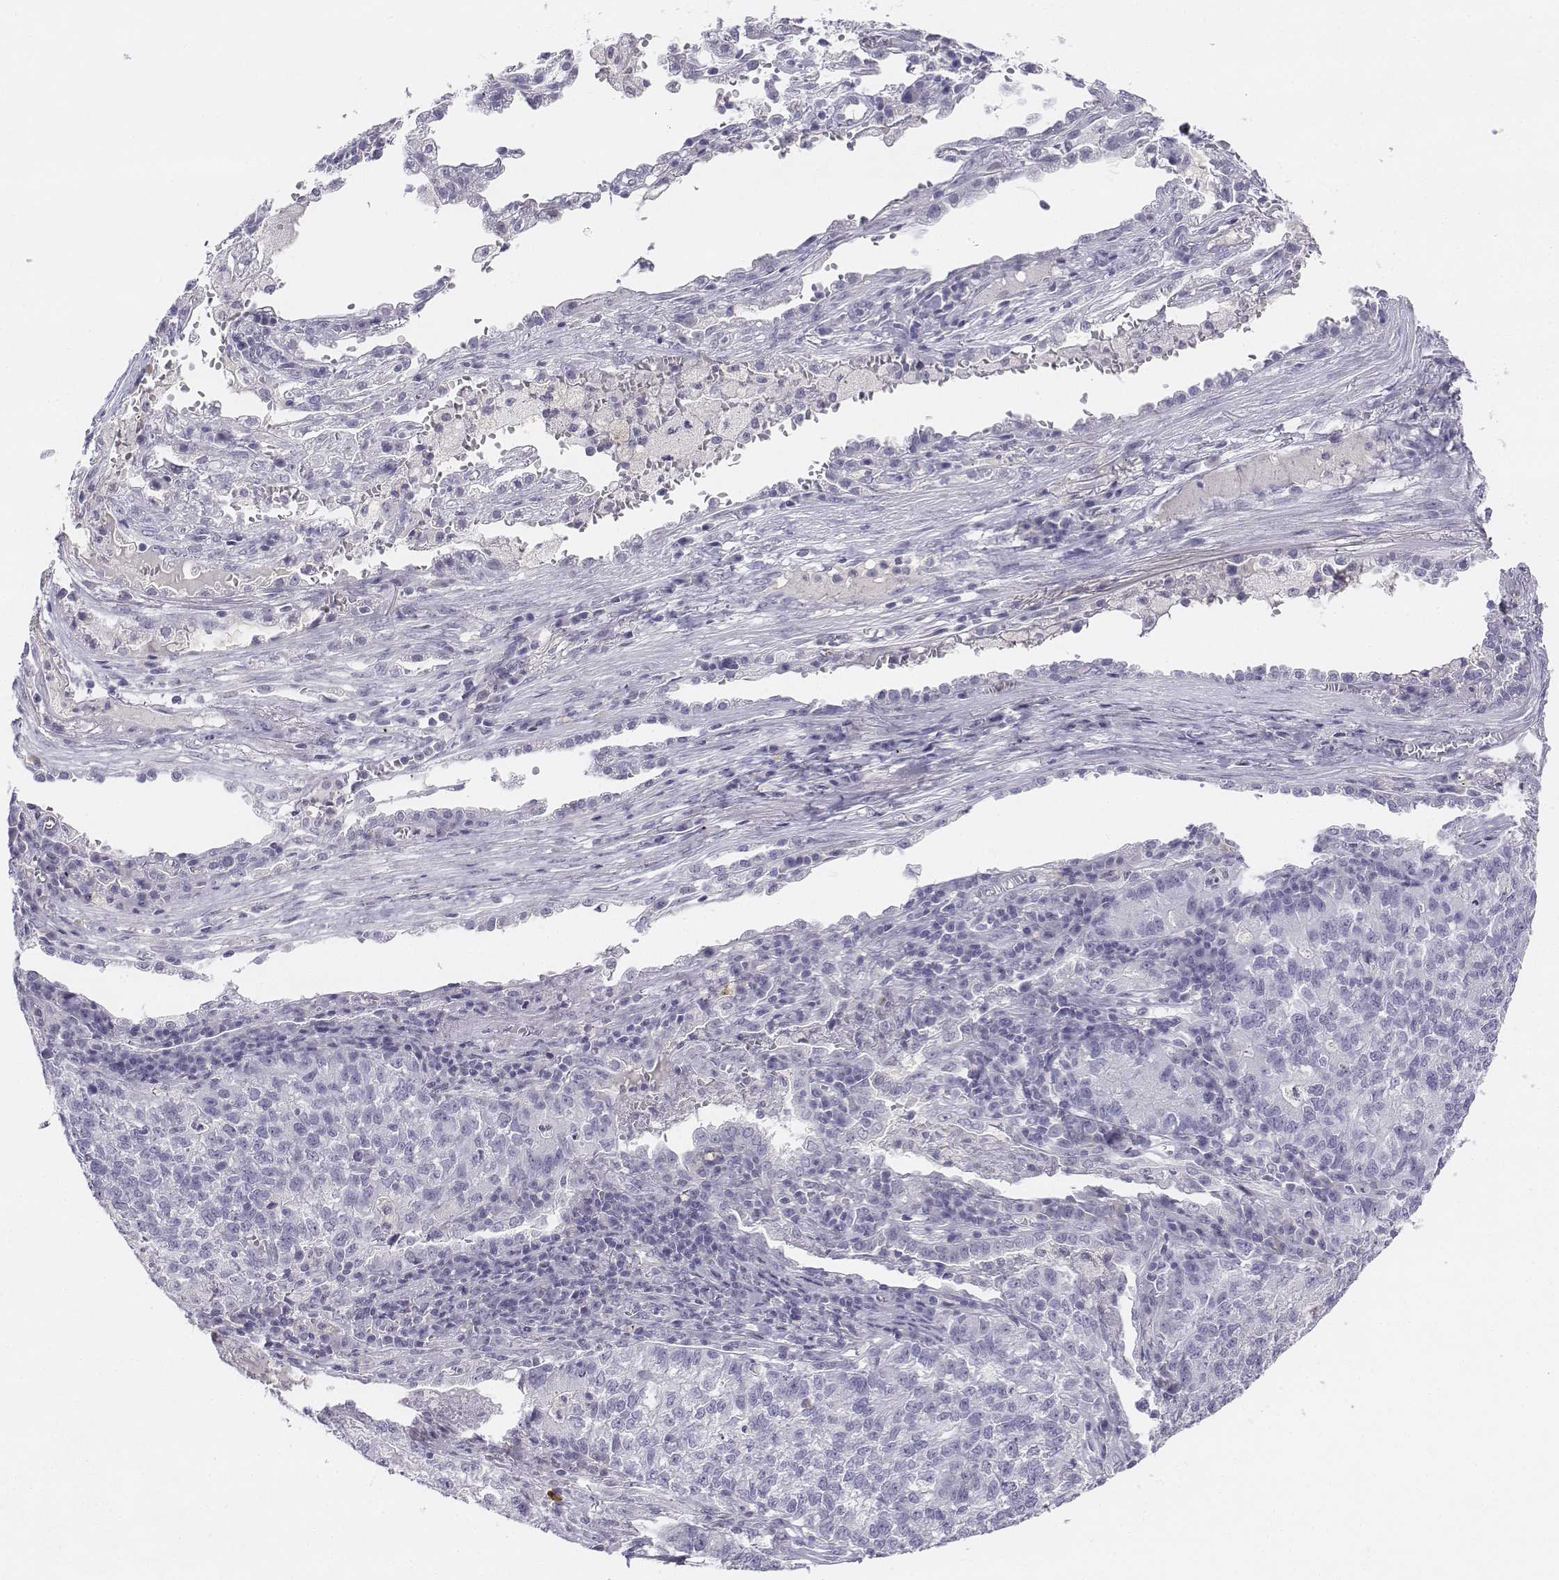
{"staining": {"intensity": "negative", "quantity": "none", "location": "none"}, "tissue": "lung cancer", "cell_type": "Tumor cells", "image_type": "cancer", "snomed": [{"axis": "morphology", "description": "Adenocarcinoma, NOS"}, {"axis": "topography", "description": "Lung"}], "caption": "This is an IHC photomicrograph of lung cancer. There is no staining in tumor cells.", "gene": "UCN2", "patient": {"sex": "male", "age": 57}}